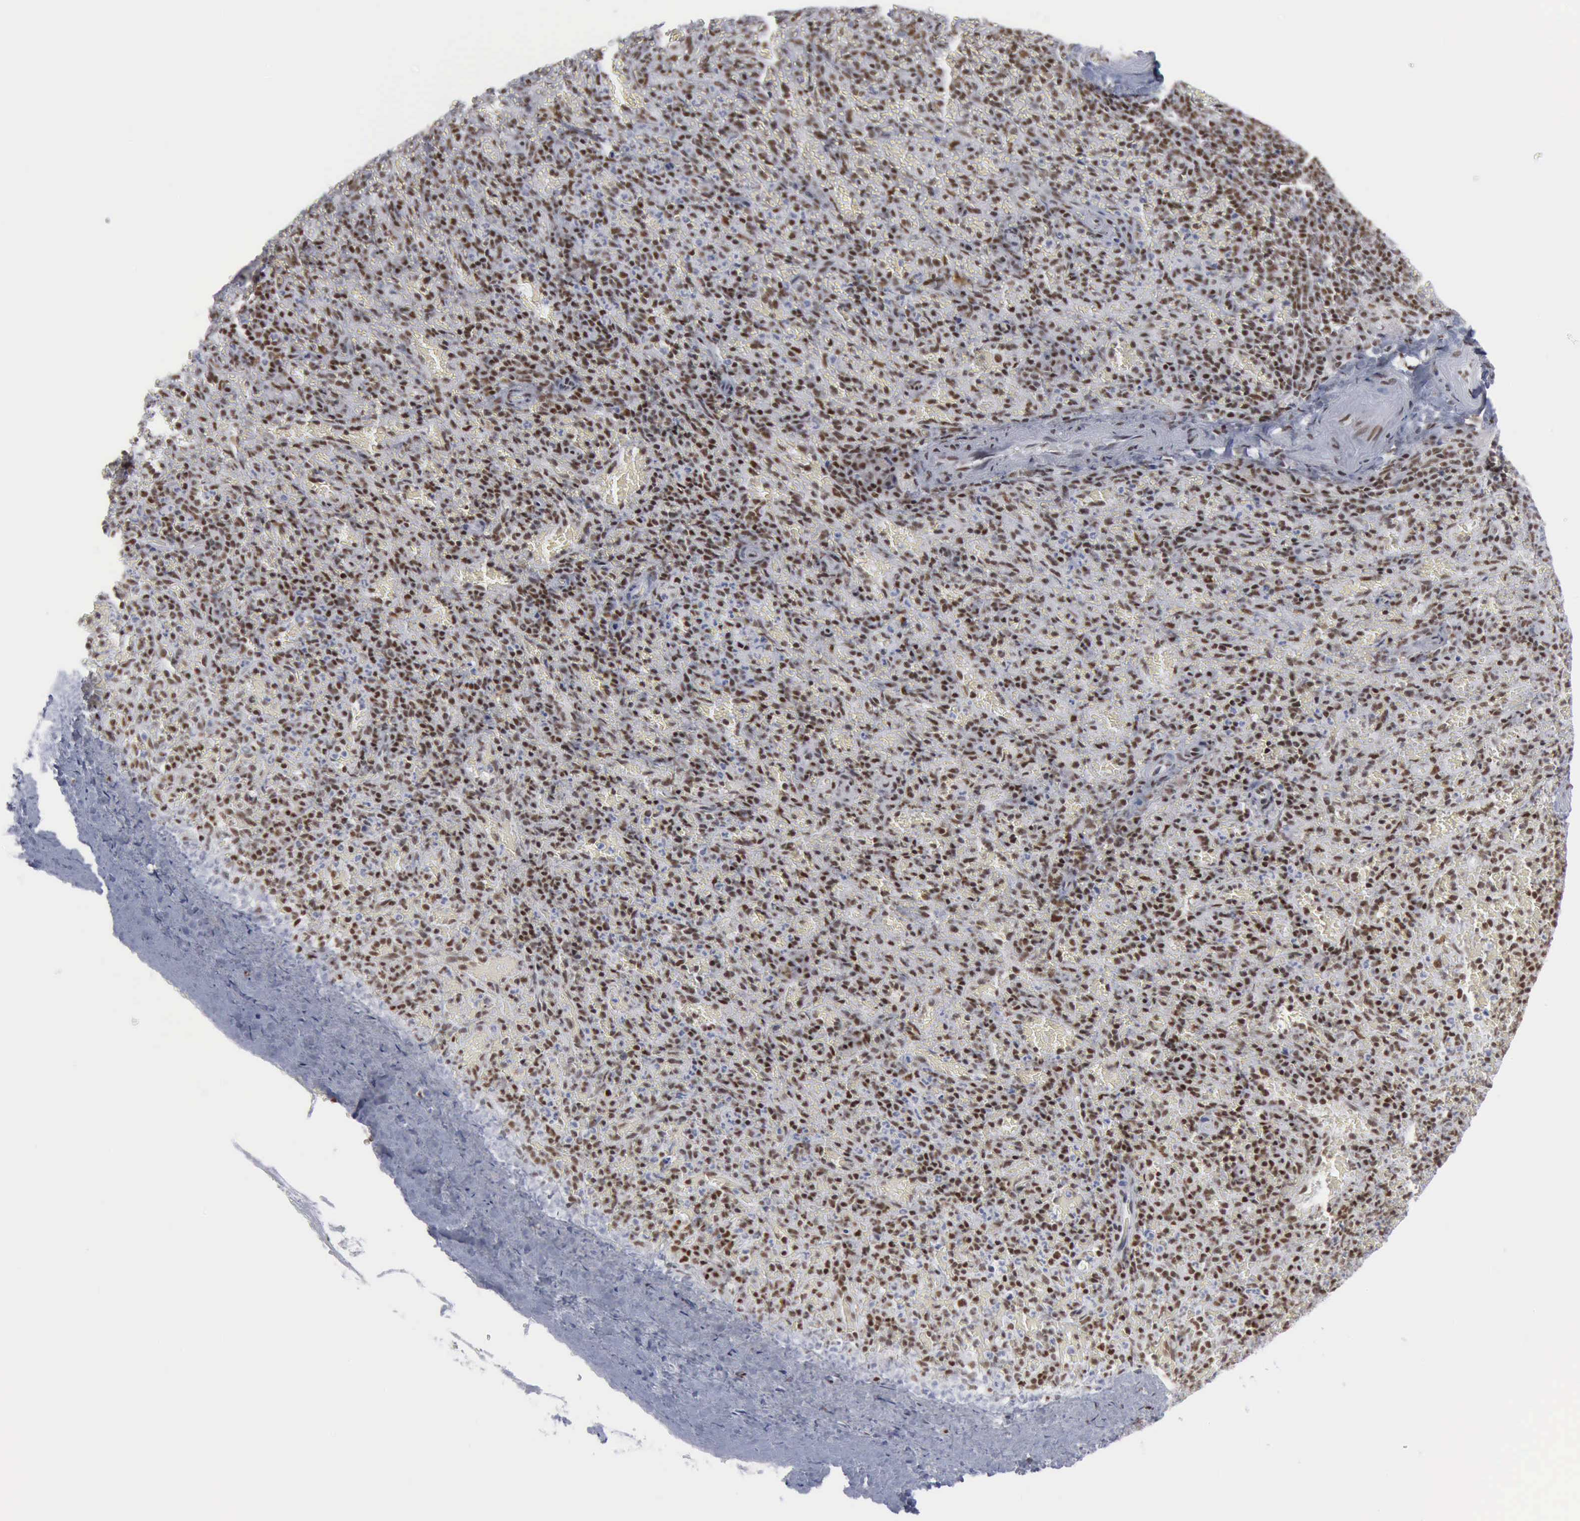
{"staining": {"intensity": "strong", "quantity": ">75%", "location": "nuclear"}, "tissue": "spleen", "cell_type": "Cells in red pulp", "image_type": "normal", "snomed": [{"axis": "morphology", "description": "Normal tissue, NOS"}, {"axis": "topography", "description": "Spleen"}], "caption": "Cells in red pulp reveal high levels of strong nuclear staining in approximately >75% of cells in normal spleen. The protein of interest is shown in brown color, while the nuclei are stained blue.", "gene": "XPA", "patient": {"sex": "female", "age": 50}}